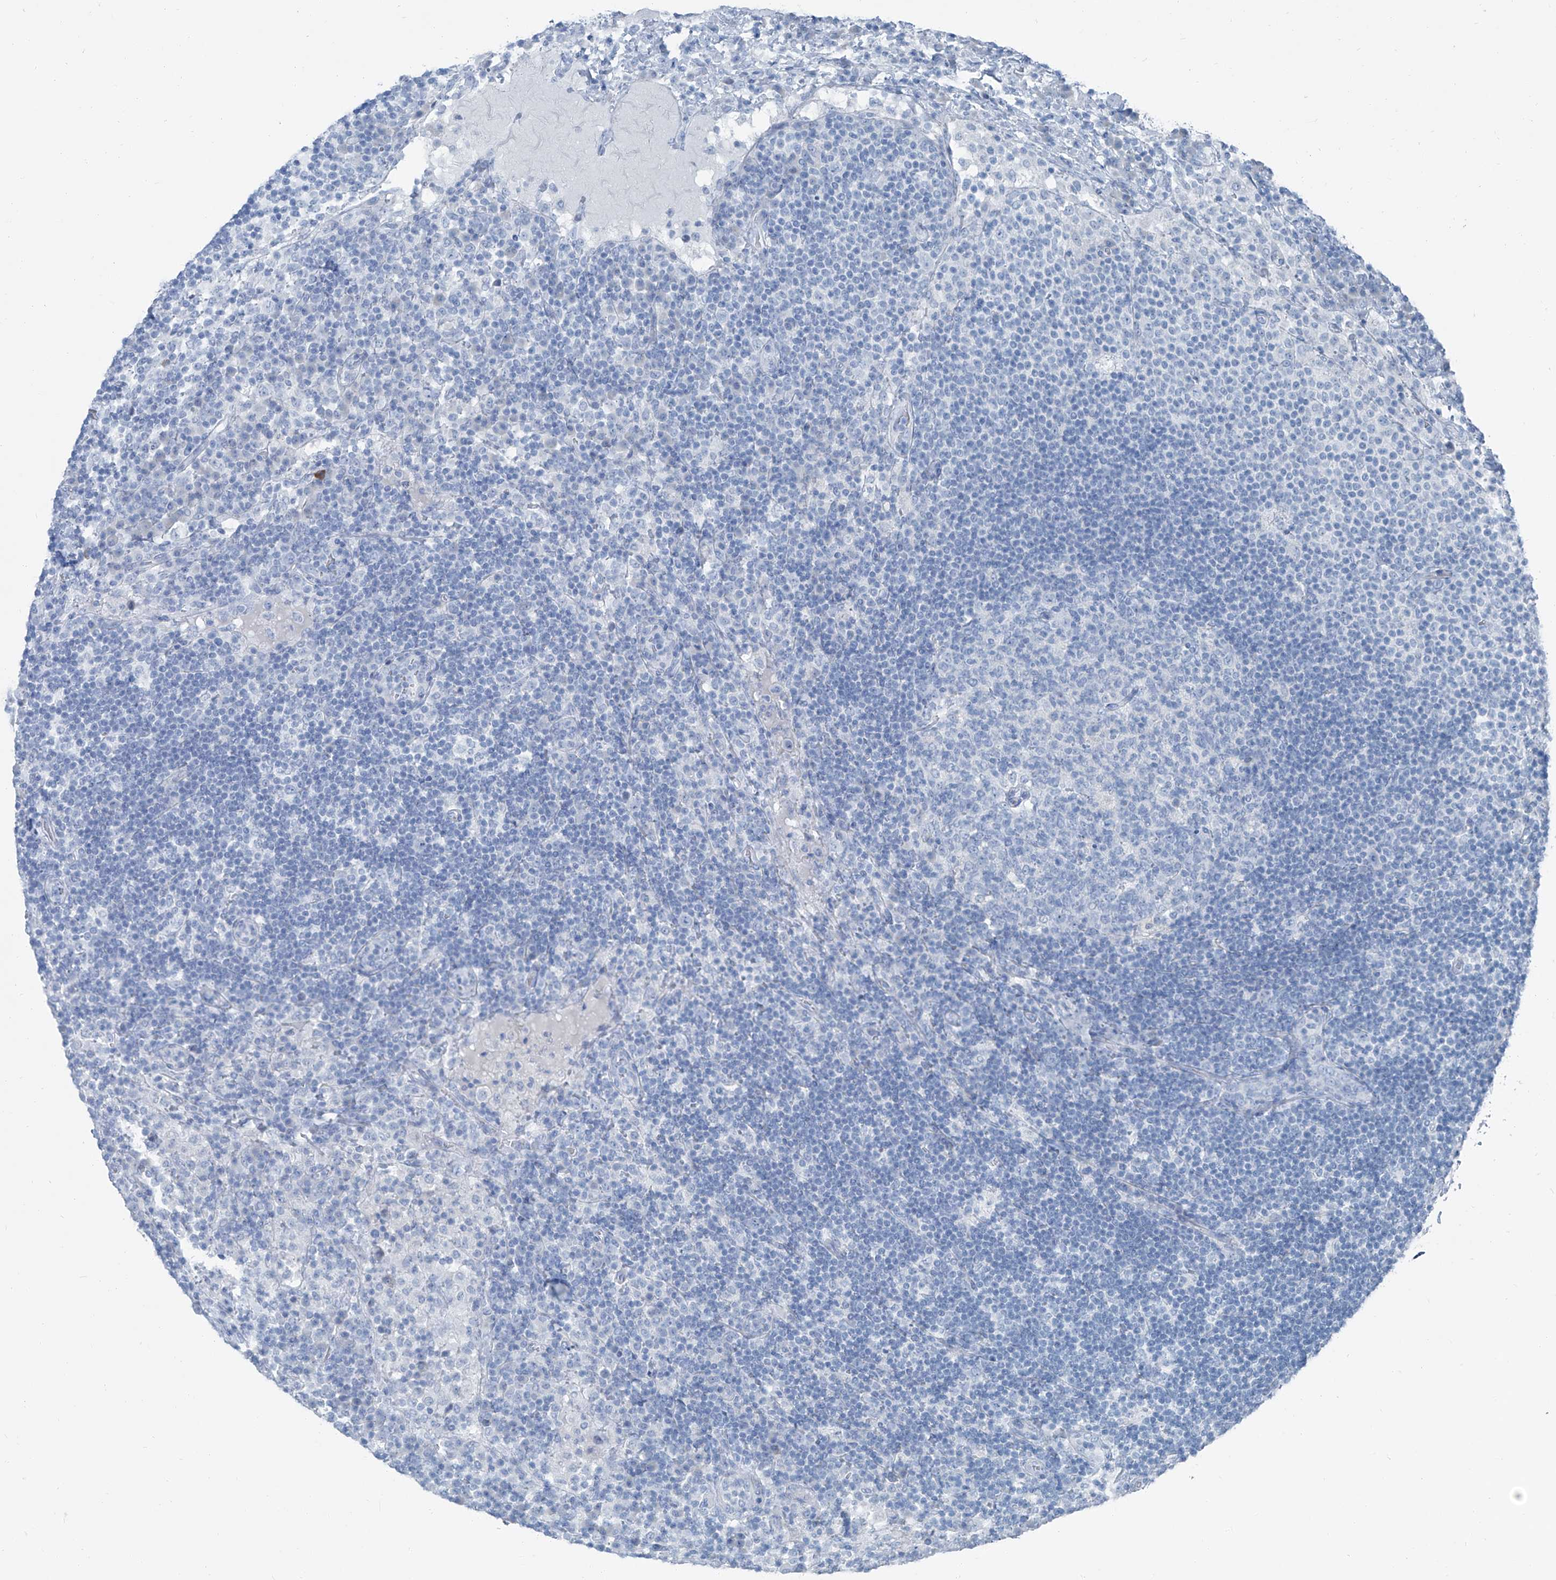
{"staining": {"intensity": "negative", "quantity": "none", "location": "none"}, "tissue": "lymph node", "cell_type": "Germinal center cells", "image_type": "normal", "snomed": [{"axis": "morphology", "description": "Normal tissue, NOS"}, {"axis": "topography", "description": "Lymph node"}], "caption": "DAB (3,3'-diaminobenzidine) immunohistochemical staining of normal lymph node exhibits no significant staining in germinal center cells.", "gene": "RGN", "patient": {"sex": "female", "age": 53}}